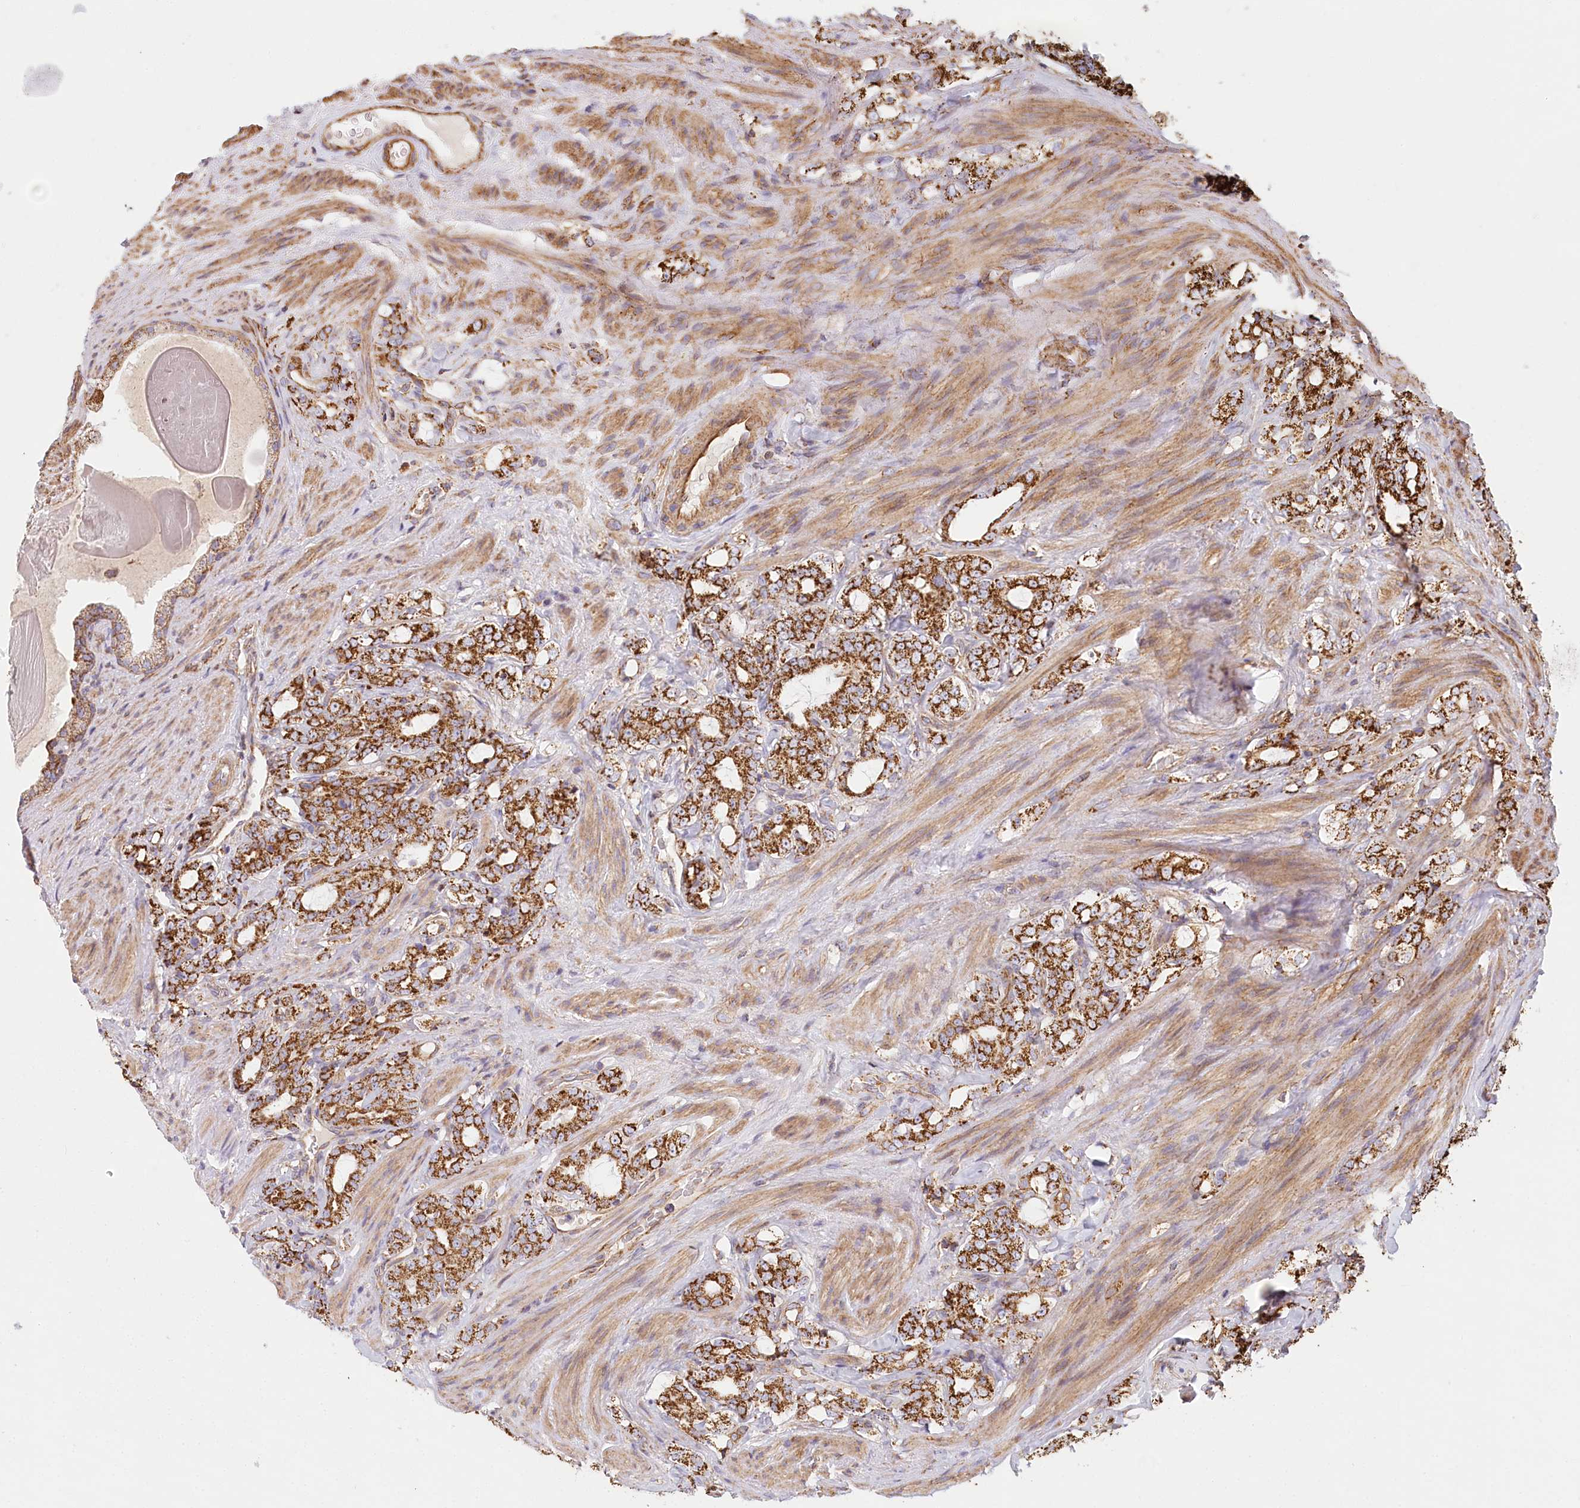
{"staining": {"intensity": "strong", "quantity": ">75%", "location": "cytoplasmic/membranous"}, "tissue": "prostate cancer", "cell_type": "Tumor cells", "image_type": "cancer", "snomed": [{"axis": "morphology", "description": "Adenocarcinoma, High grade"}, {"axis": "topography", "description": "Prostate"}], "caption": "Protein expression analysis of human prostate cancer reveals strong cytoplasmic/membranous staining in approximately >75% of tumor cells.", "gene": "UMPS", "patient": {"sex": "male", "age": 64}}